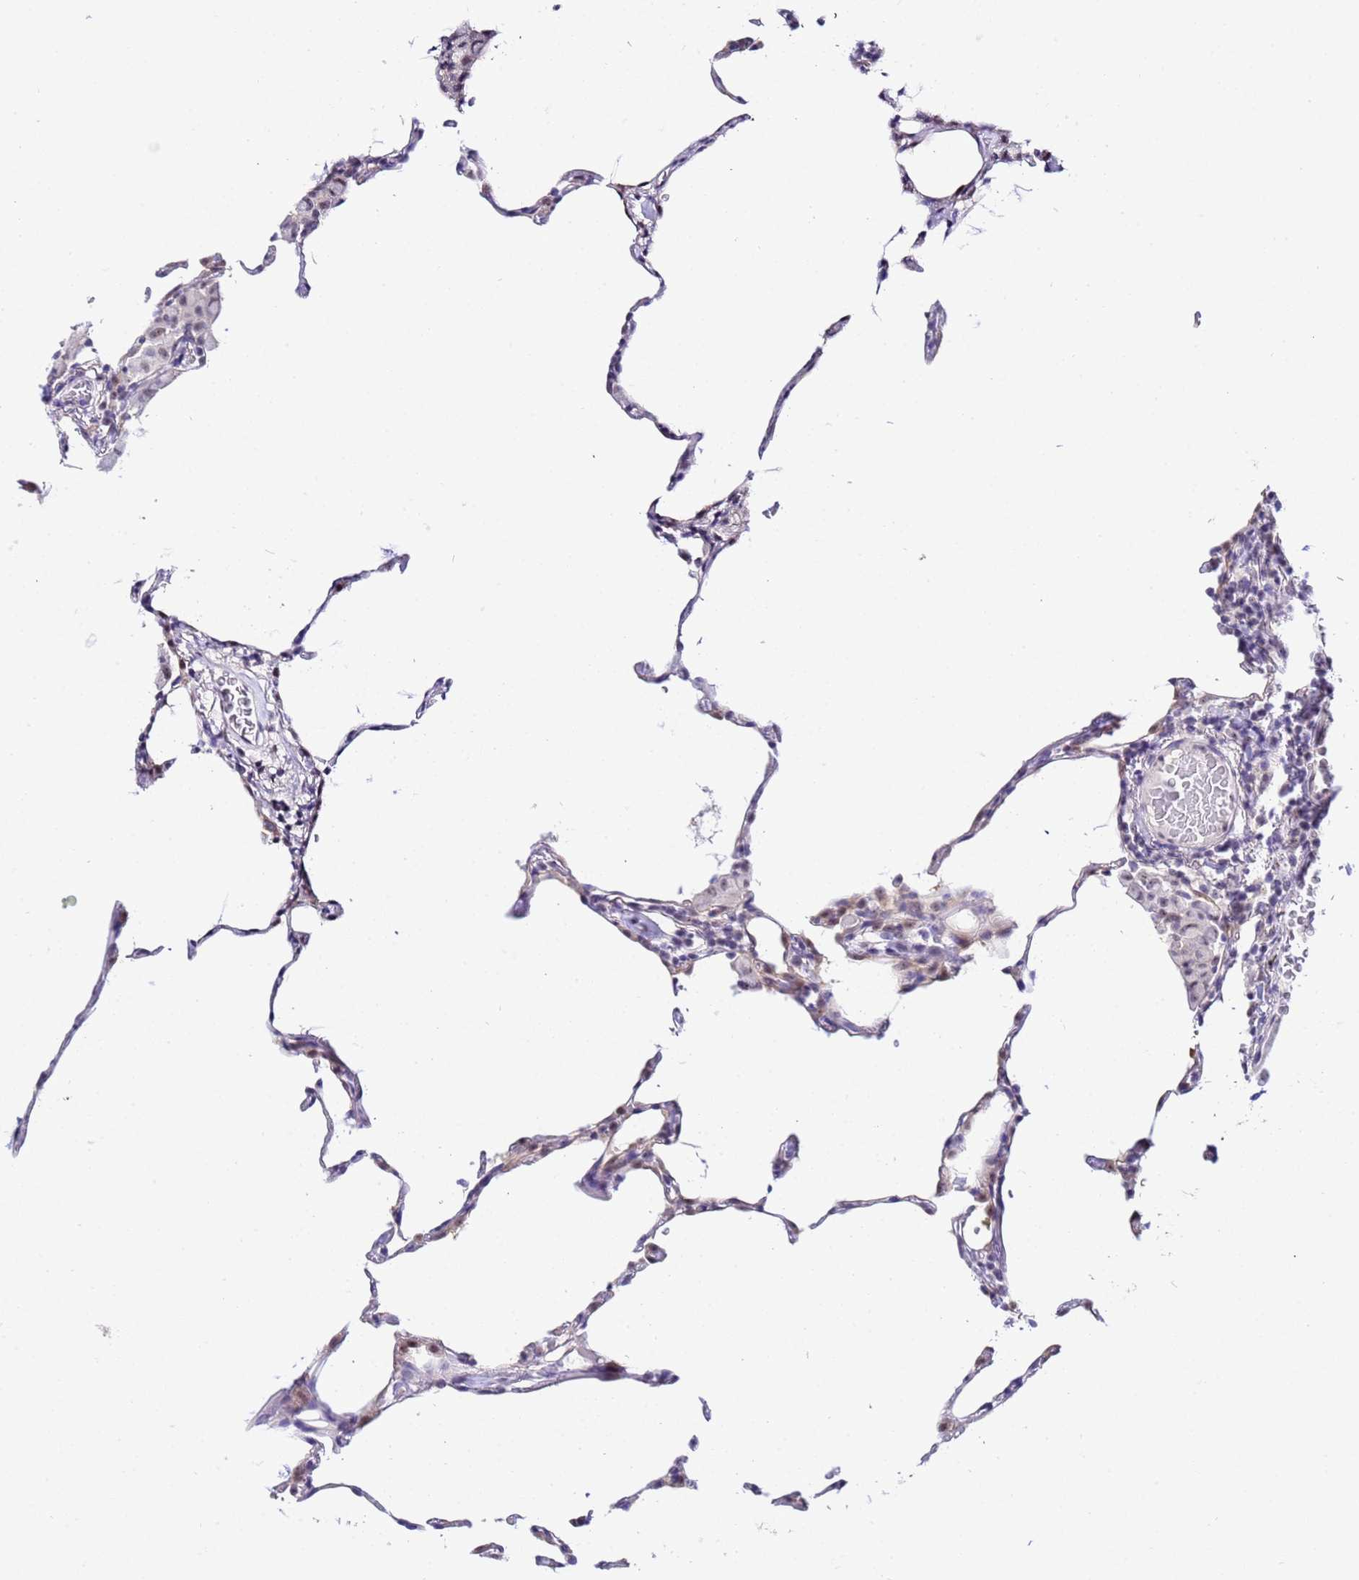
{"staining": {"intensity": "weak", "quantity": "<25%", "location": "nuclear"}, "tissue": "lung", "cell_type": "Alveolar cells", "image_type": "normal", "snomed": [{"axis": "morphology", "description": "Normal tissue, NOS"}, {"axis": "topography", "description": "Lung"}], "caption": "Histopathology image shows no significant protein staining in alveolar cells of benign lung.", "gene": "ACTL6B", "patient": {"sex": "female", "age": 57}}